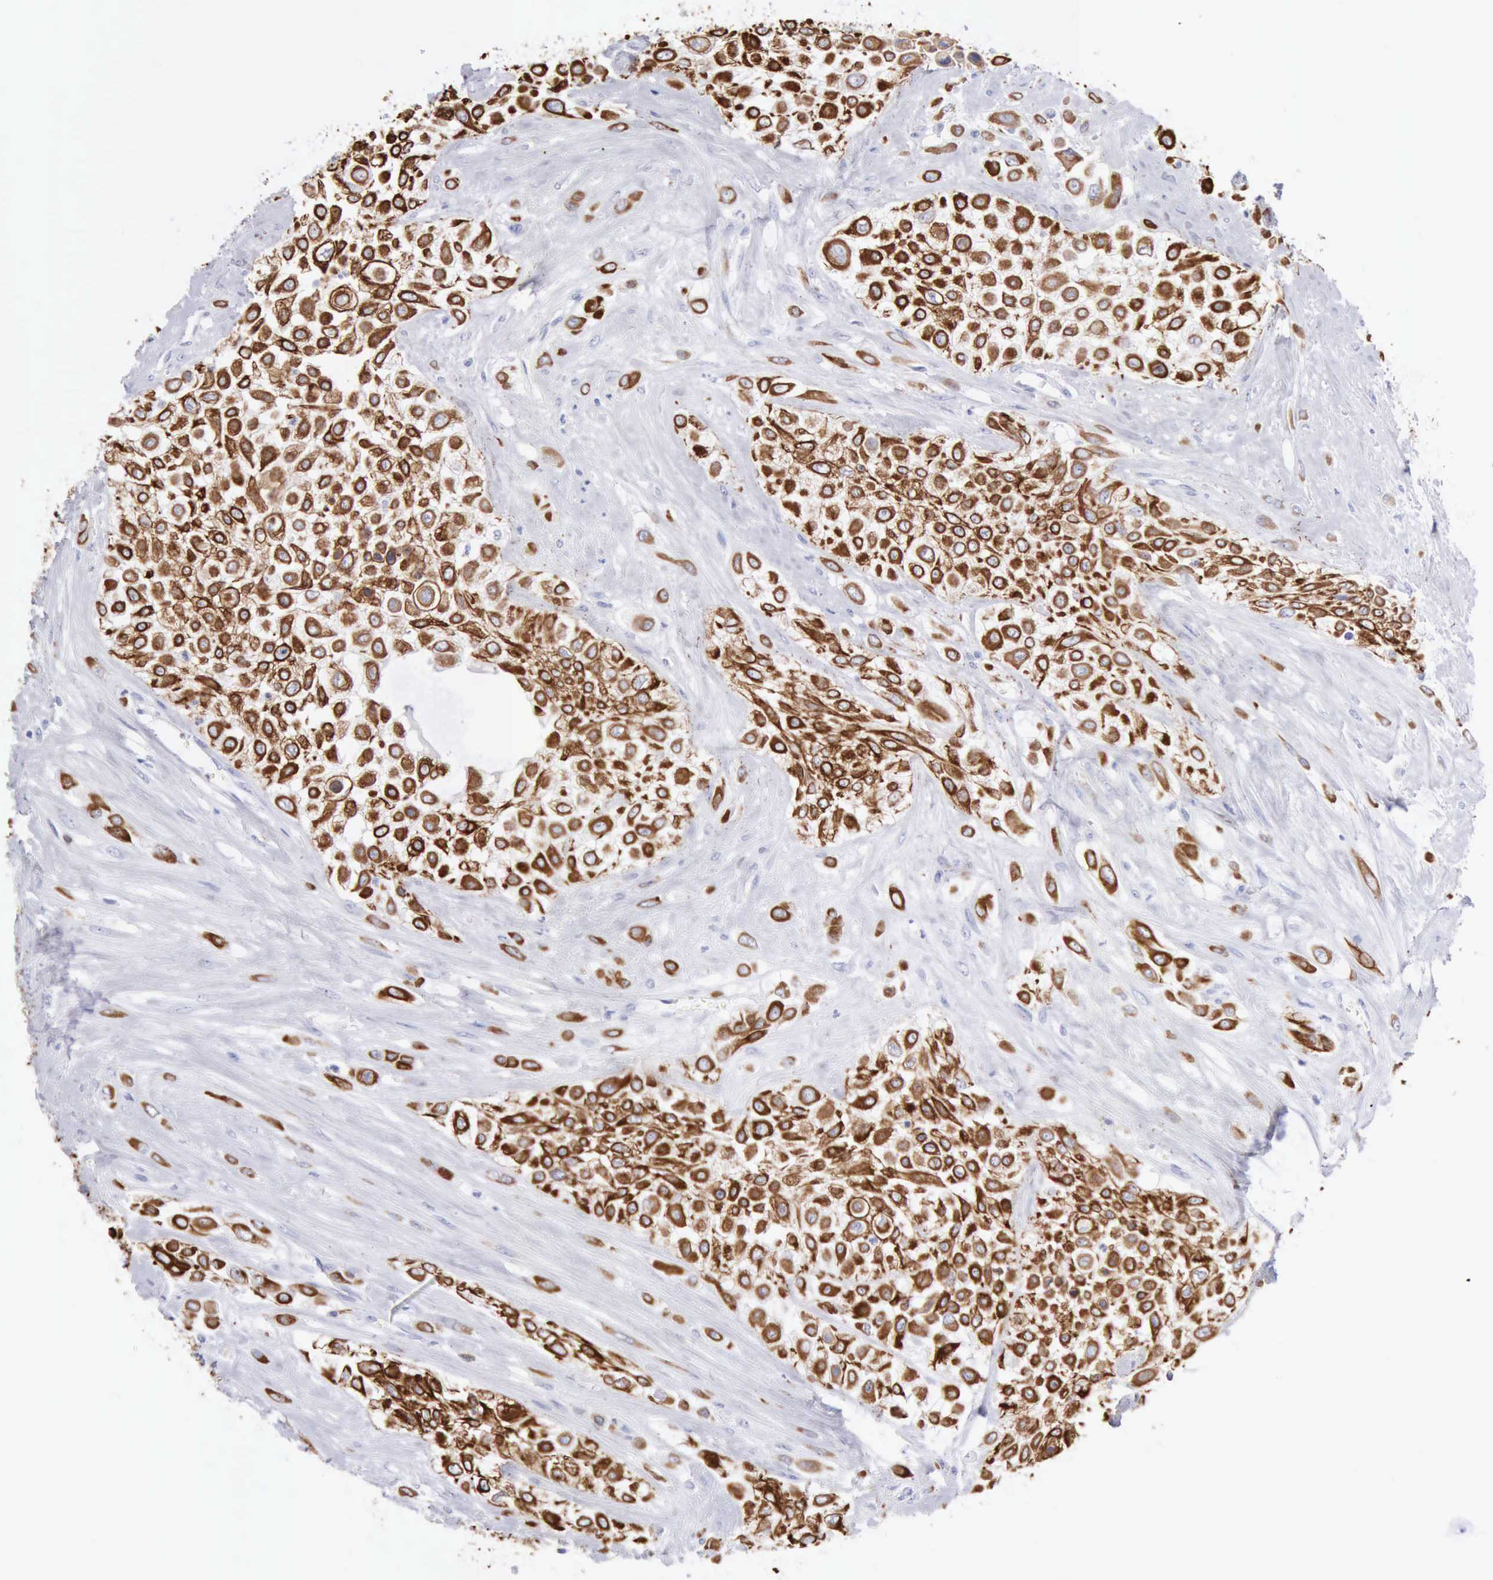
{"staining": {"intensity": "strong", "quantity": ">75%", "location": "cytoplasmic/membranous"}, "tissue": "urothelial cancer", "cell_type": "Tumor cells", "image_type": "cancer", "snomed": [{"axis": "morphology", "description": "Urothelial carcinoma, High grade"}, {"axis": "topography", "description": "Urinary bladder"}], "caption": "DAB immunohistochemical staining of high-grade urothelial carcinoma demonstrates strong cytoplasmic/membranous protein positivity in approximately >75% of tumor cells. (Stains: DAB in brown, nuclei in blue, Microscopy: brightfield microscopy at high magnification).", "gene": "KRT5", "patient": {"sex": "male", "age": 57}}